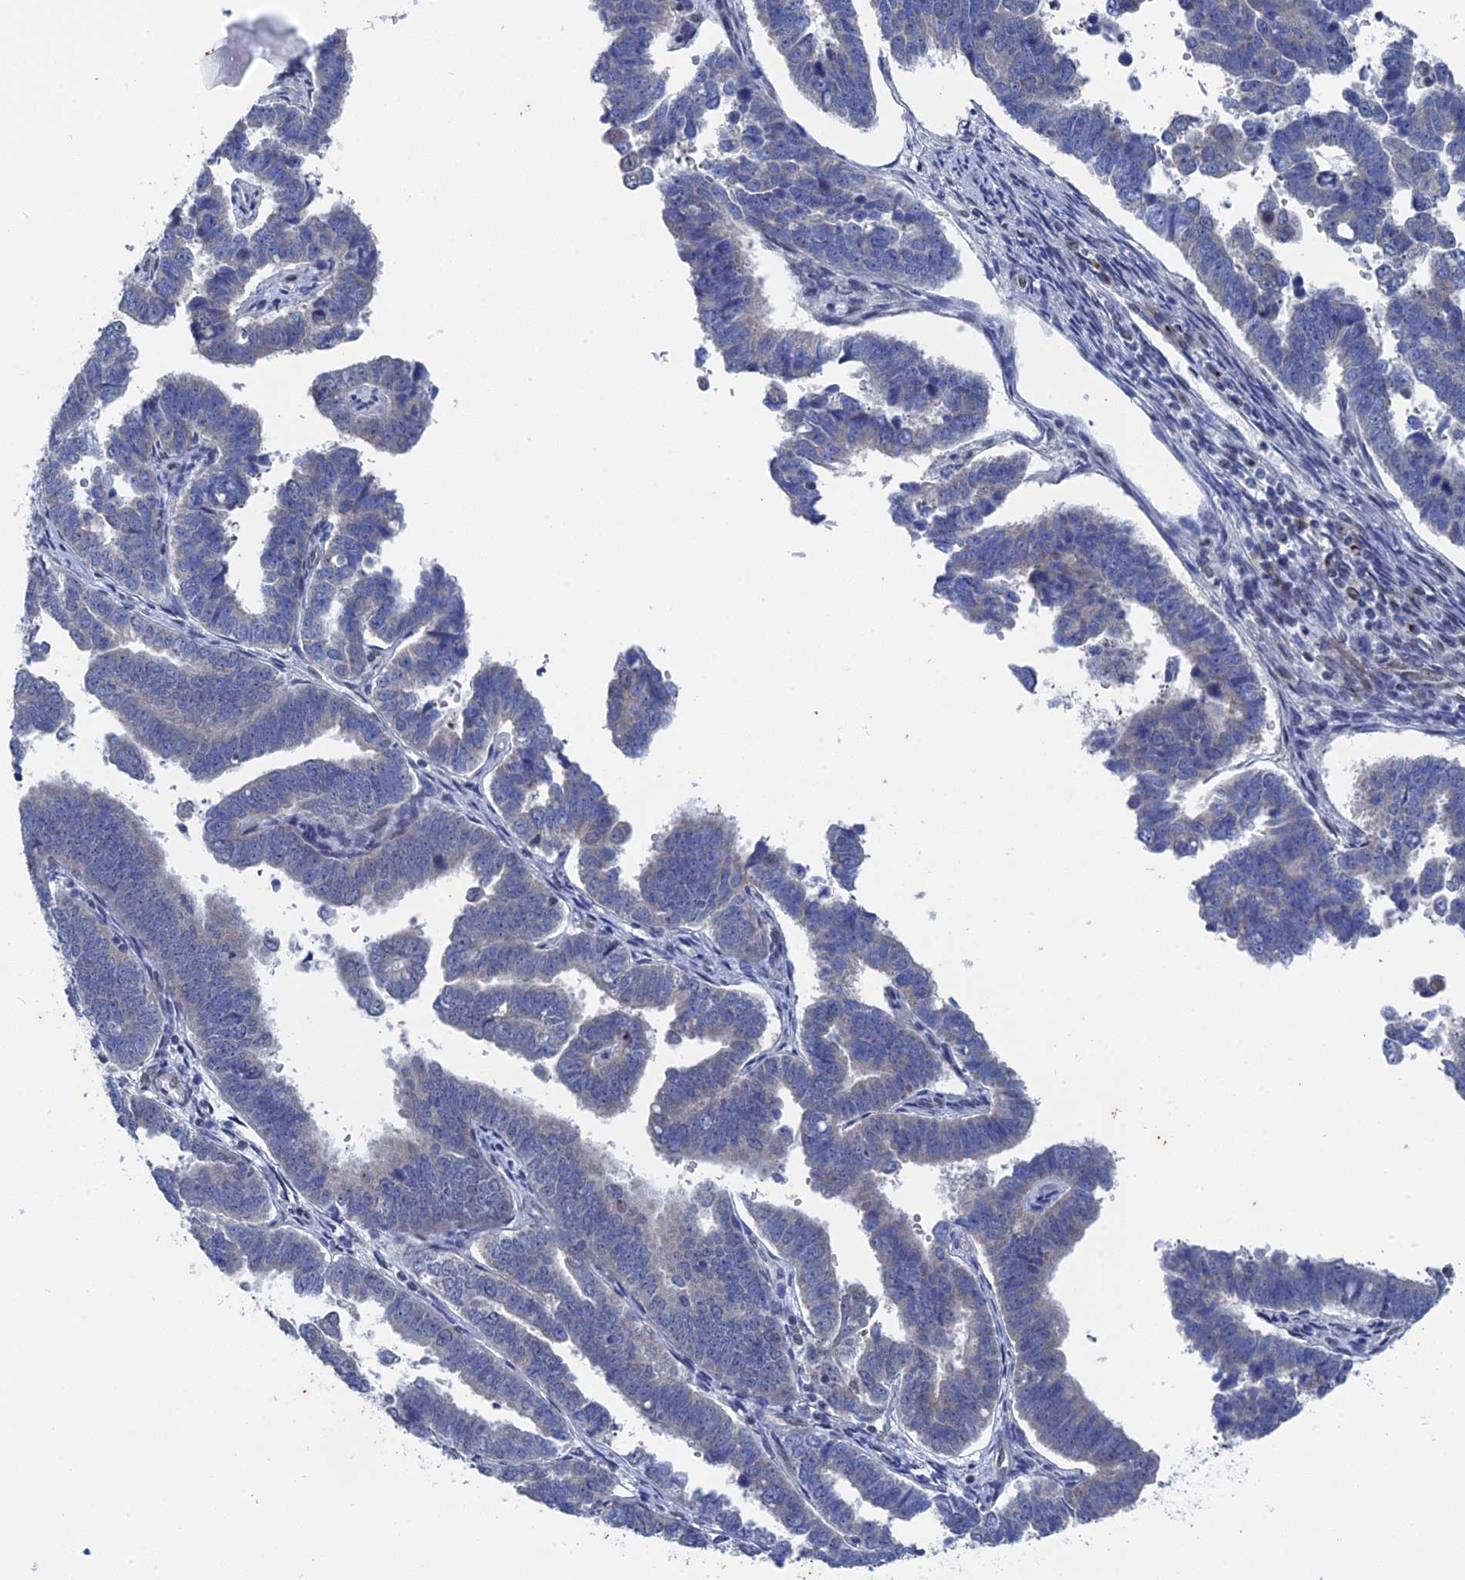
{"staining": {"intensity": "negative", "quantity": "none", "location": "none"}, "tissue": "endometrial cancer", "cell_type": "Tumor cells", "image_type": "cancer", "snomed": [{"axis": "morphology", "description": "Adenocarcinoma, NOS"}, {"axis": "topography", "description": "Endometrium"}], "caption": "Tumor cells are negative for protein expression in human endometrial adenocarcinoma.", "gene": "MTRF1", "patient": {"sex": "female", "age": 75}}